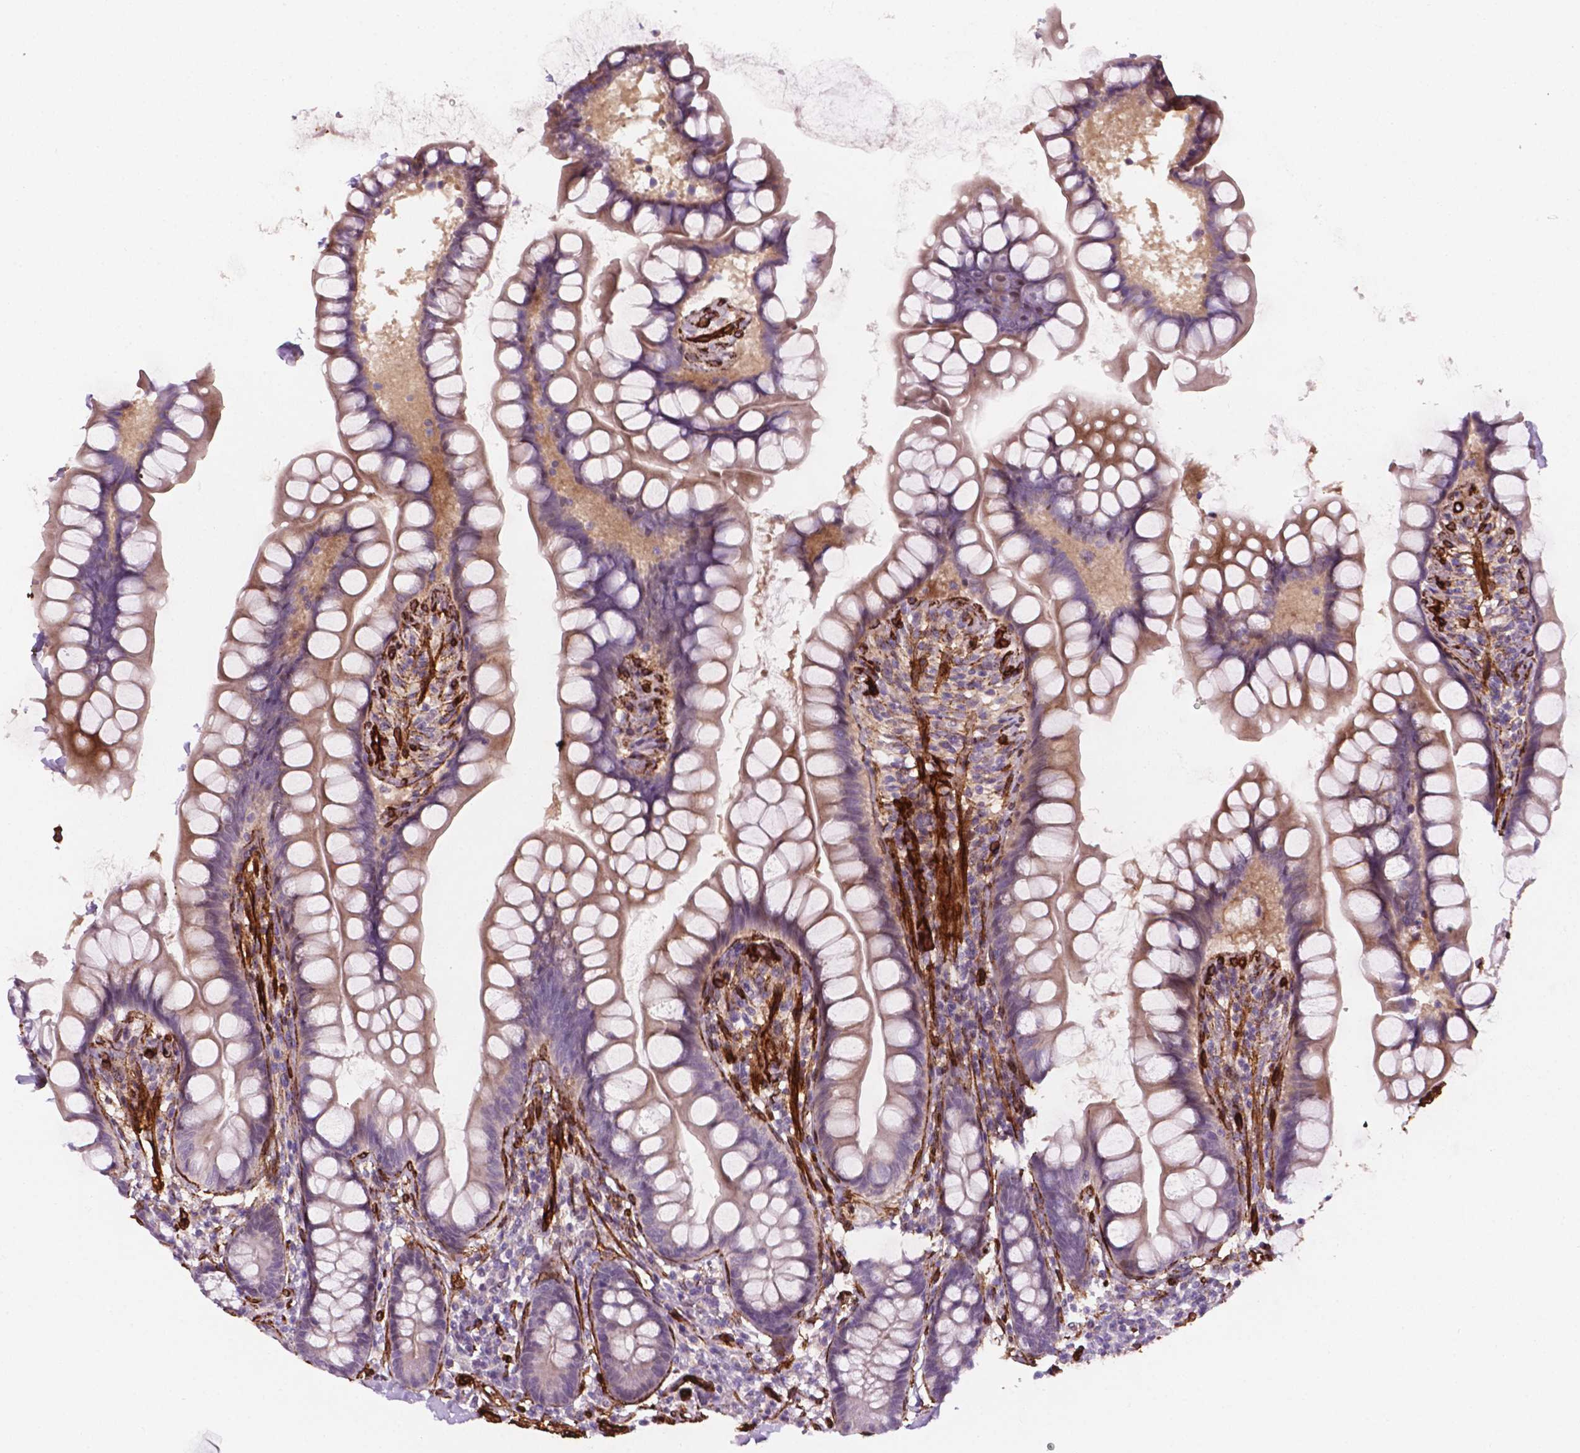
{"staining": {"intensity": "negative", "quantity": "none", "location": "none"}, "tissue": "small intestine", "cell_type": "Glandular cells", "image_type": "normal", "snomed": [{"axis": "morphology", "description": "Normal tissue, NOS"}, {"axis": "topography", "description": "Small intestine"}], "caption": "Immunohistochemistry (IHC) image of benign small intestine: human small intestine stained with DAB (3,3'-diaminobenzidine) demonstrates no significant protein expression in glandular cells.", "gene": "EGFL8", "patient": {"sex": "male", "age": 70}}